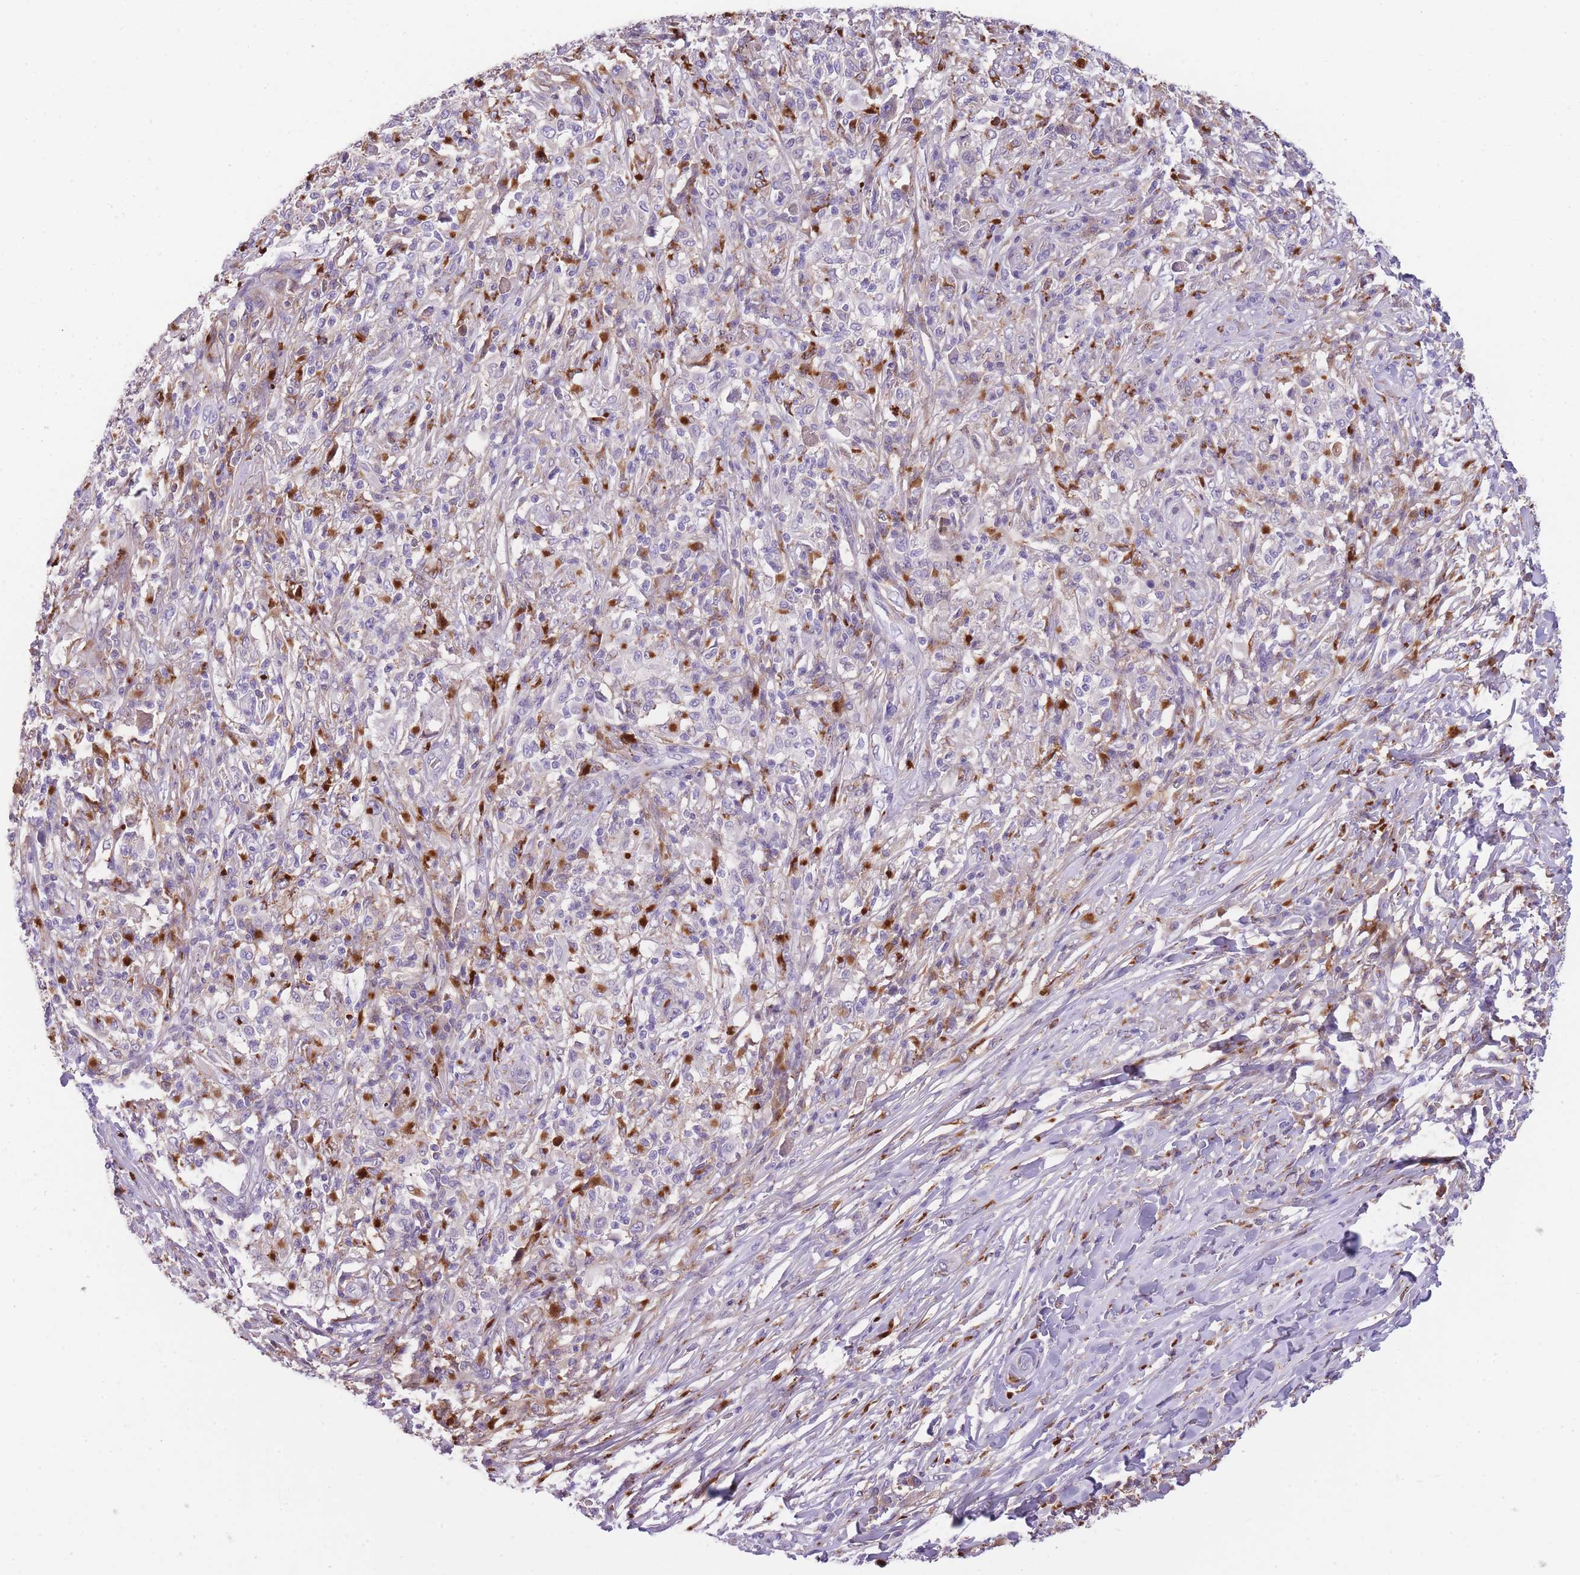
{"staining": {"intensity": "negative", "quantity": "none", "location": "none"}, "tissue": "melanoma", "cell_type": "Tumor cells", "image_type": "cancer", "snomed": [{"axis": "morphology", "description": "Malignant melanoma, NOS"}, {"axis": "topography", "description": "Skin"}], "caption": "The histopathology image shows no significant expression in tumor cells of melanoma.", "gene": "GNAT1", "patient": {"sex": "male", "age": 66}}